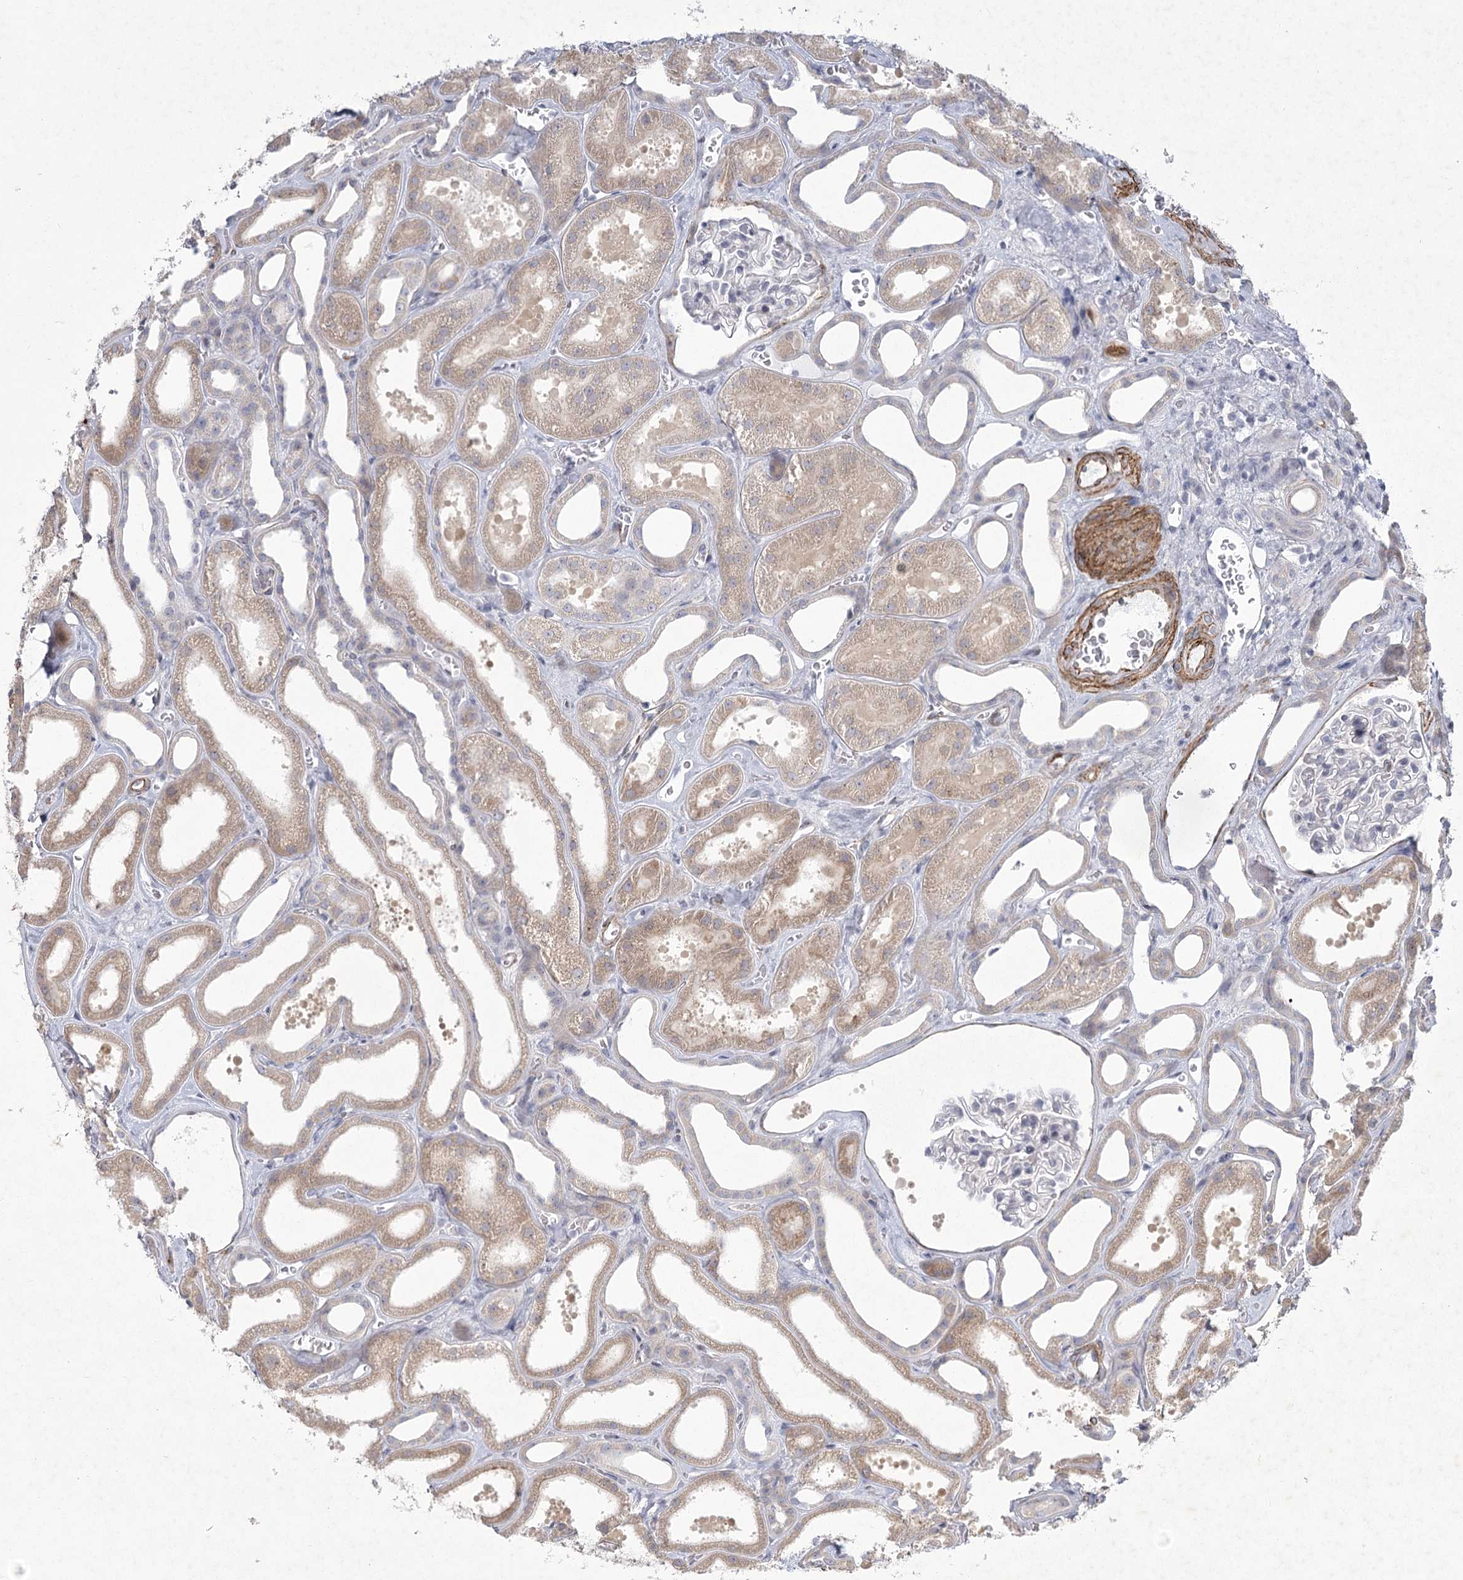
{"staining": {"intensity": "weak", "quantity": "<25%", "location": "cytoplasmic/membranous"}, "tissue": "kidney", "cell_type": "Cells in glomeruli", "image_type": "normal", "snomed": [{"axis": "morphology", "description": "Normal tissue, NOS"}, {"axis": "morphology", "description": "Adenocarcinoma, NOS"}, {"axis": "topography", "description": "Kidney"}], "caption": "Immunohistochemical staining of benign human kidney shows no significant positivity in cells in glomeruli. (Brightfield microscopy of DAB (3,3'-diaminobenzidine) immunohistochemistry at high magnification).", "gene": "MEPE", "patient": {"sex": "female", "age": 68}}